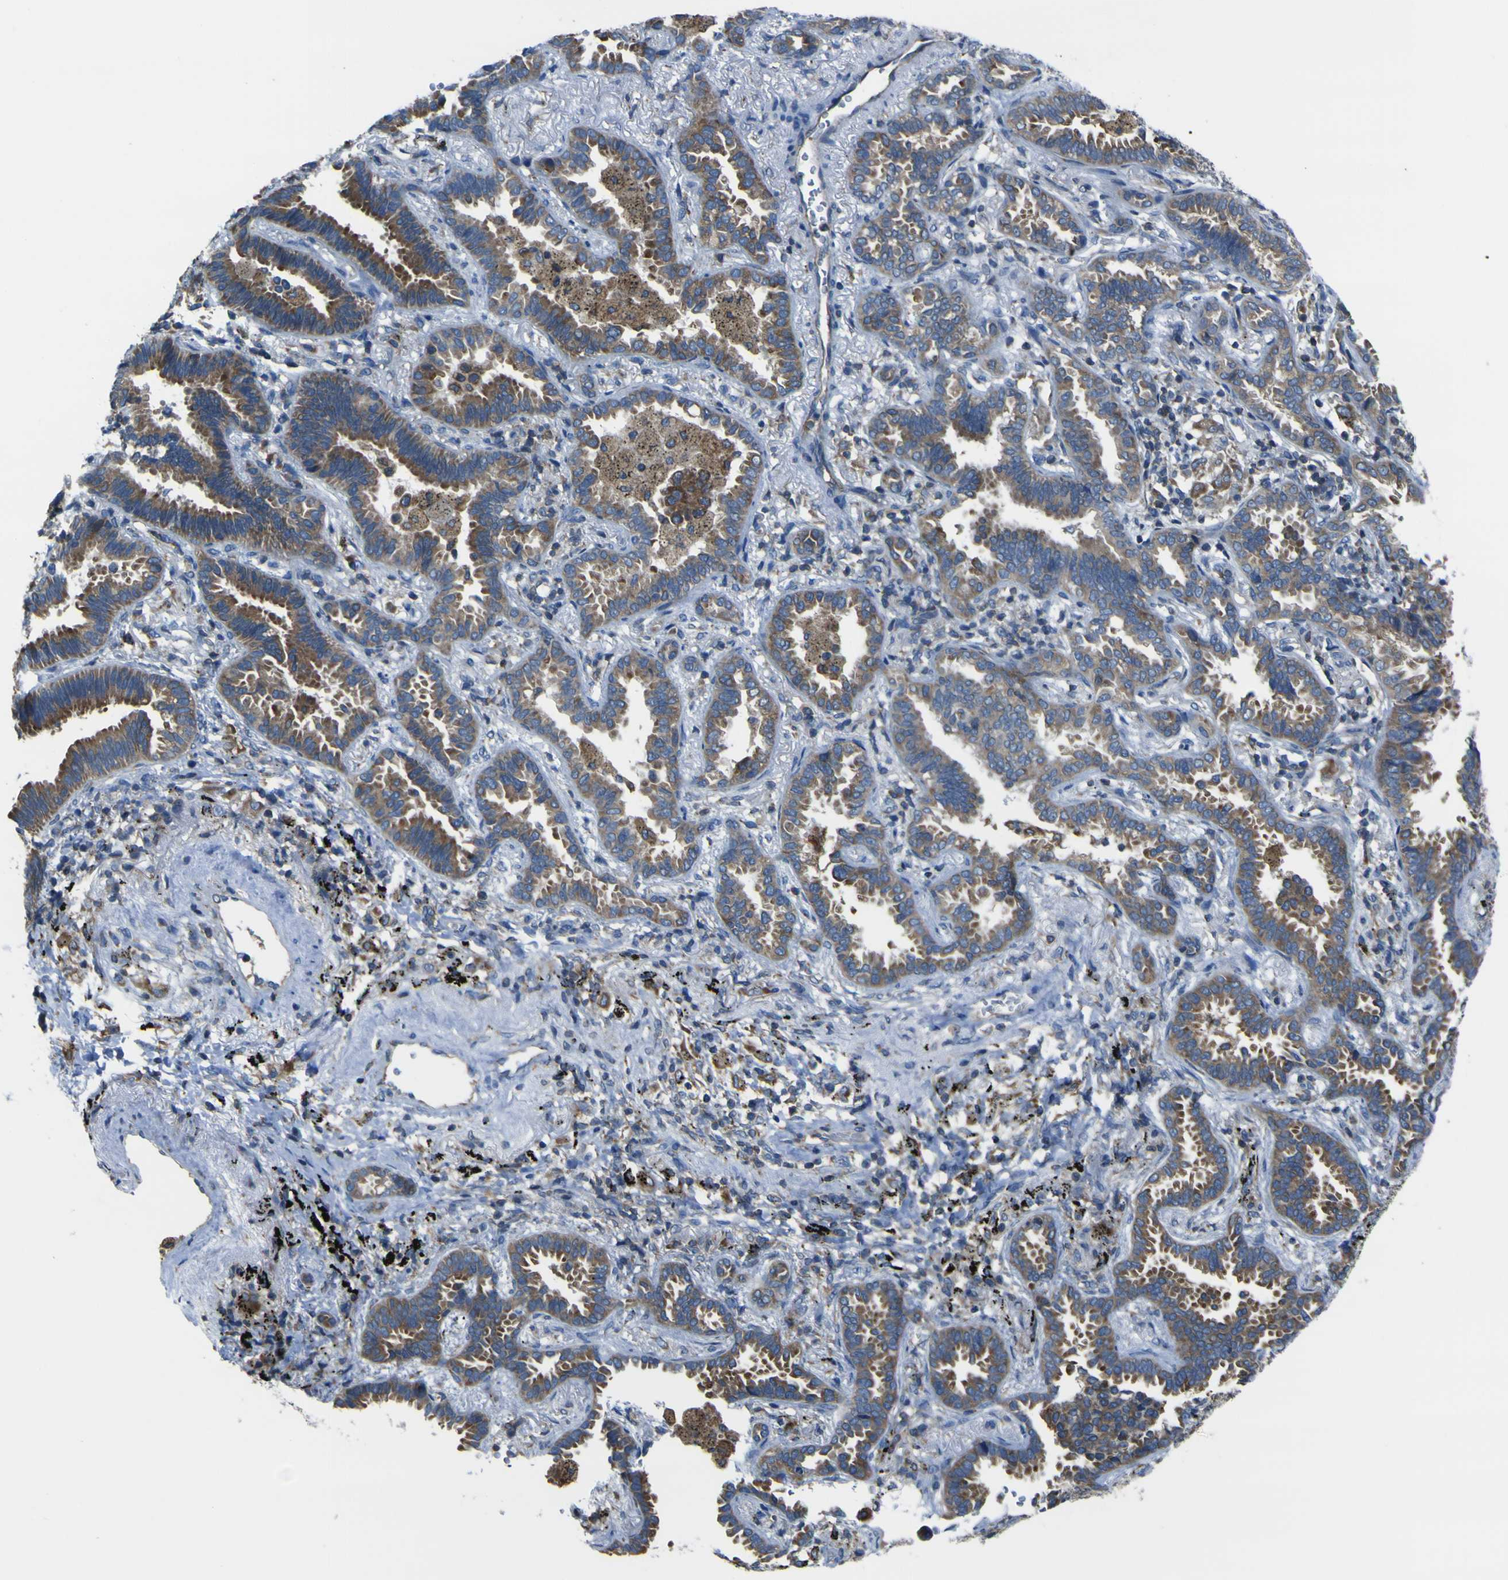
{"staining": {"intensity": "strong", "quantity": ">75%", "location": "cytoplasmic/membranous"}, "tissue": "lung cancer", "cell_type": "Tumor cells", "image_type": "cancer", "snomed": [{"axis": "morphology", "description": "Normal tissue, NOS"}, {"axis": "morphology", "description": "Adenocarcinoma, NOS"}, {"axis": "topography", "description": "Lung"}], "caption": "Adenocarcinoma (lung) stained with a protein marker reveals strong staining in tumor cells.", "gene": "STIM1", "patient": {"sex": "male", "age": 59}}